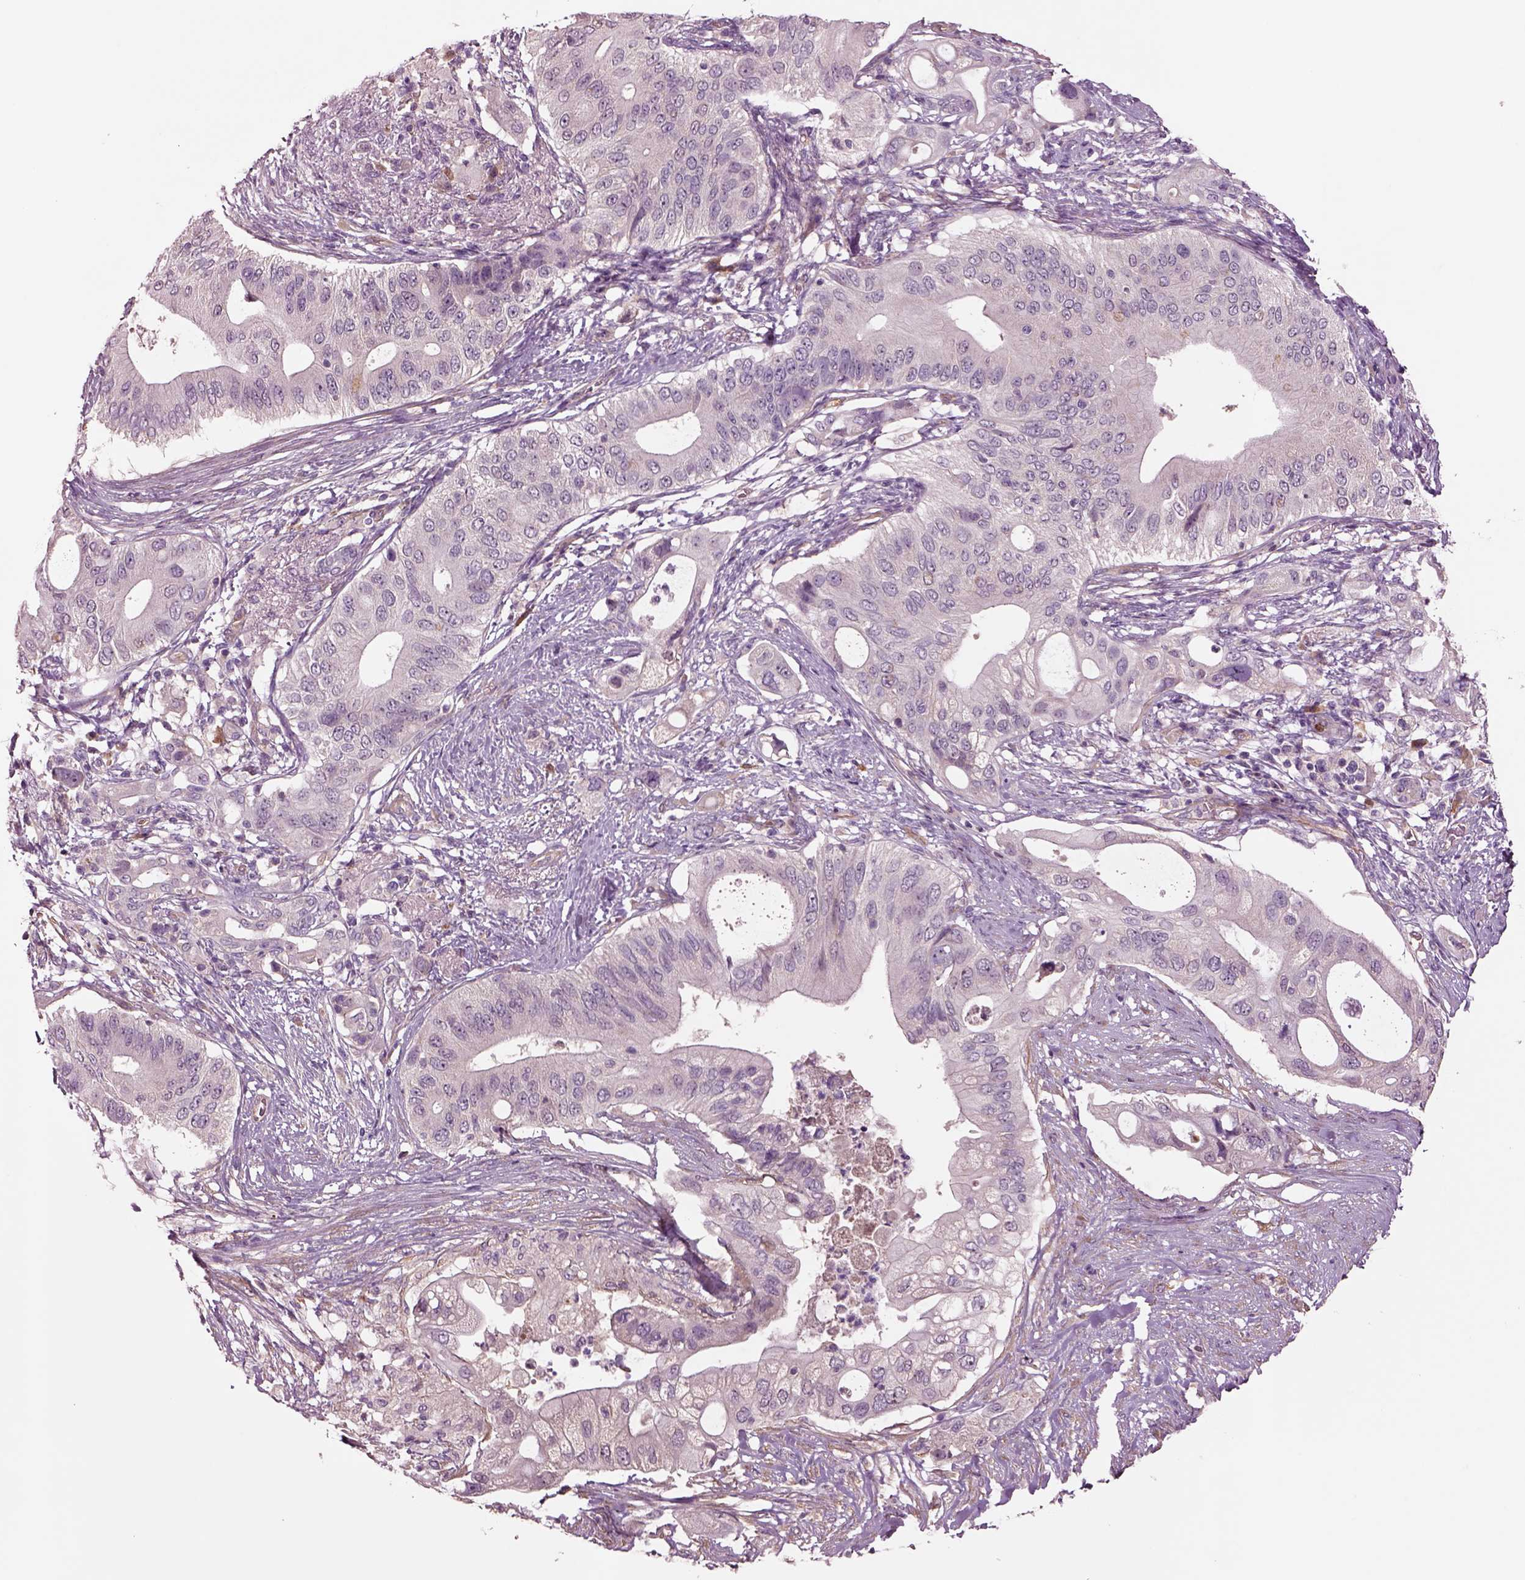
{"staining": {"intensity": "negative", "quantity": "none", "location": "none"}, "tissue": "pancreatic cancer", "cell_type": "Tumor cells", "image_type": "cancer", "snomed": [{"axis": "morphology", "description": "Adenocarcinoma, NOS"}, {"axis": "topography", "description": "Pancreas"}], "caption": "Tumor cells show no significant positivity in pancreatic adenocarcinoma.", "gene": "HTR1B", "patient": {"sex": "female", "age": 72}}